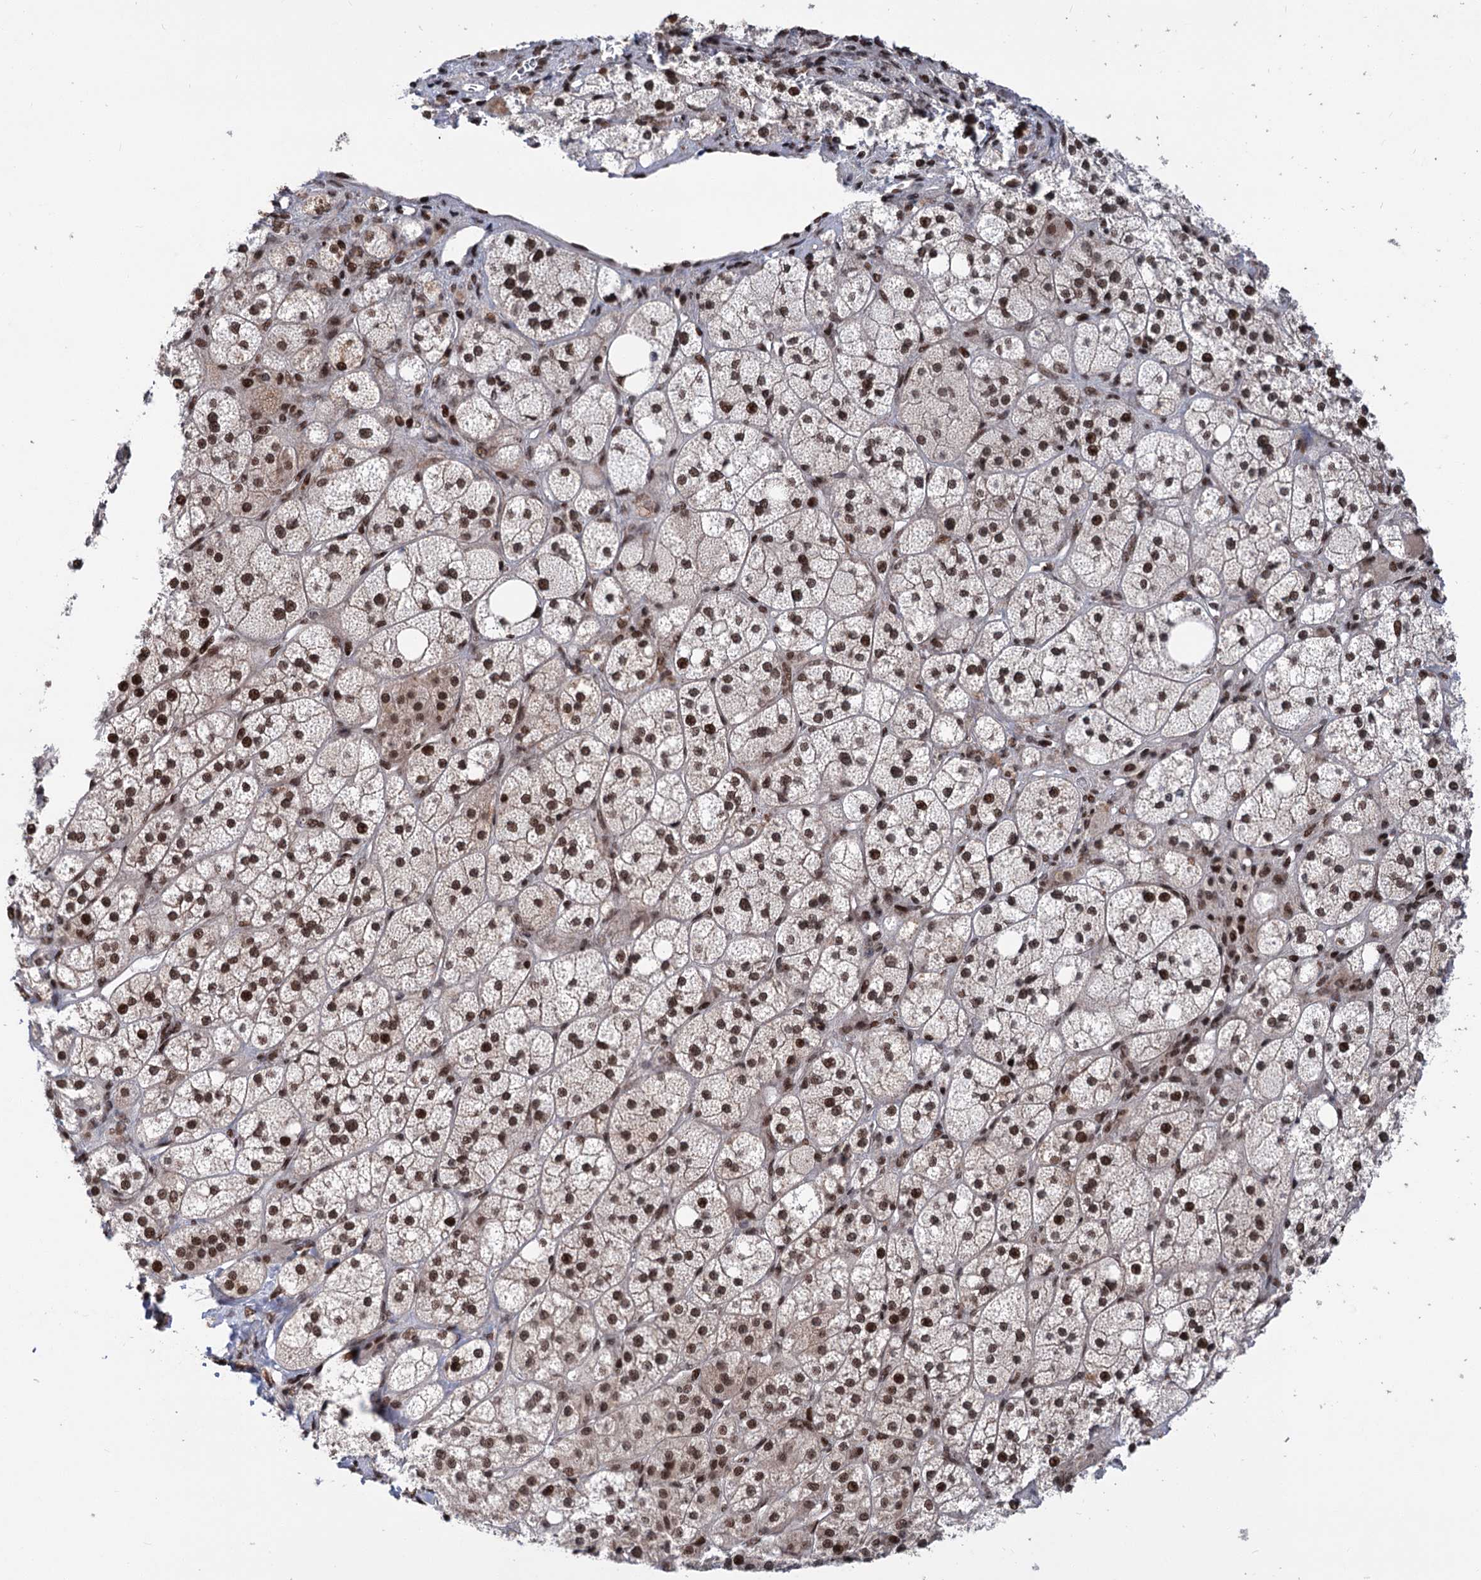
{"staining": {"intensity": "strong", "quantity": ">75%", "location": "cytoplasmic/membranous,nuclear"}, "tissue": "adrenal gland", "cell_type": "Glandular cells", "image_type": "normal", "snomed": [{"axis": "morphology", "description": "Normal tissue, NOS"}, {"axis": "topography", "description": "Adrenal gland"}], "caption": "Human adrenal gland stained with a protein marker demonstrates strong staining in glandular cells.", "gene": "MAML1", "patient": {"sex": "male", "age": 61}}